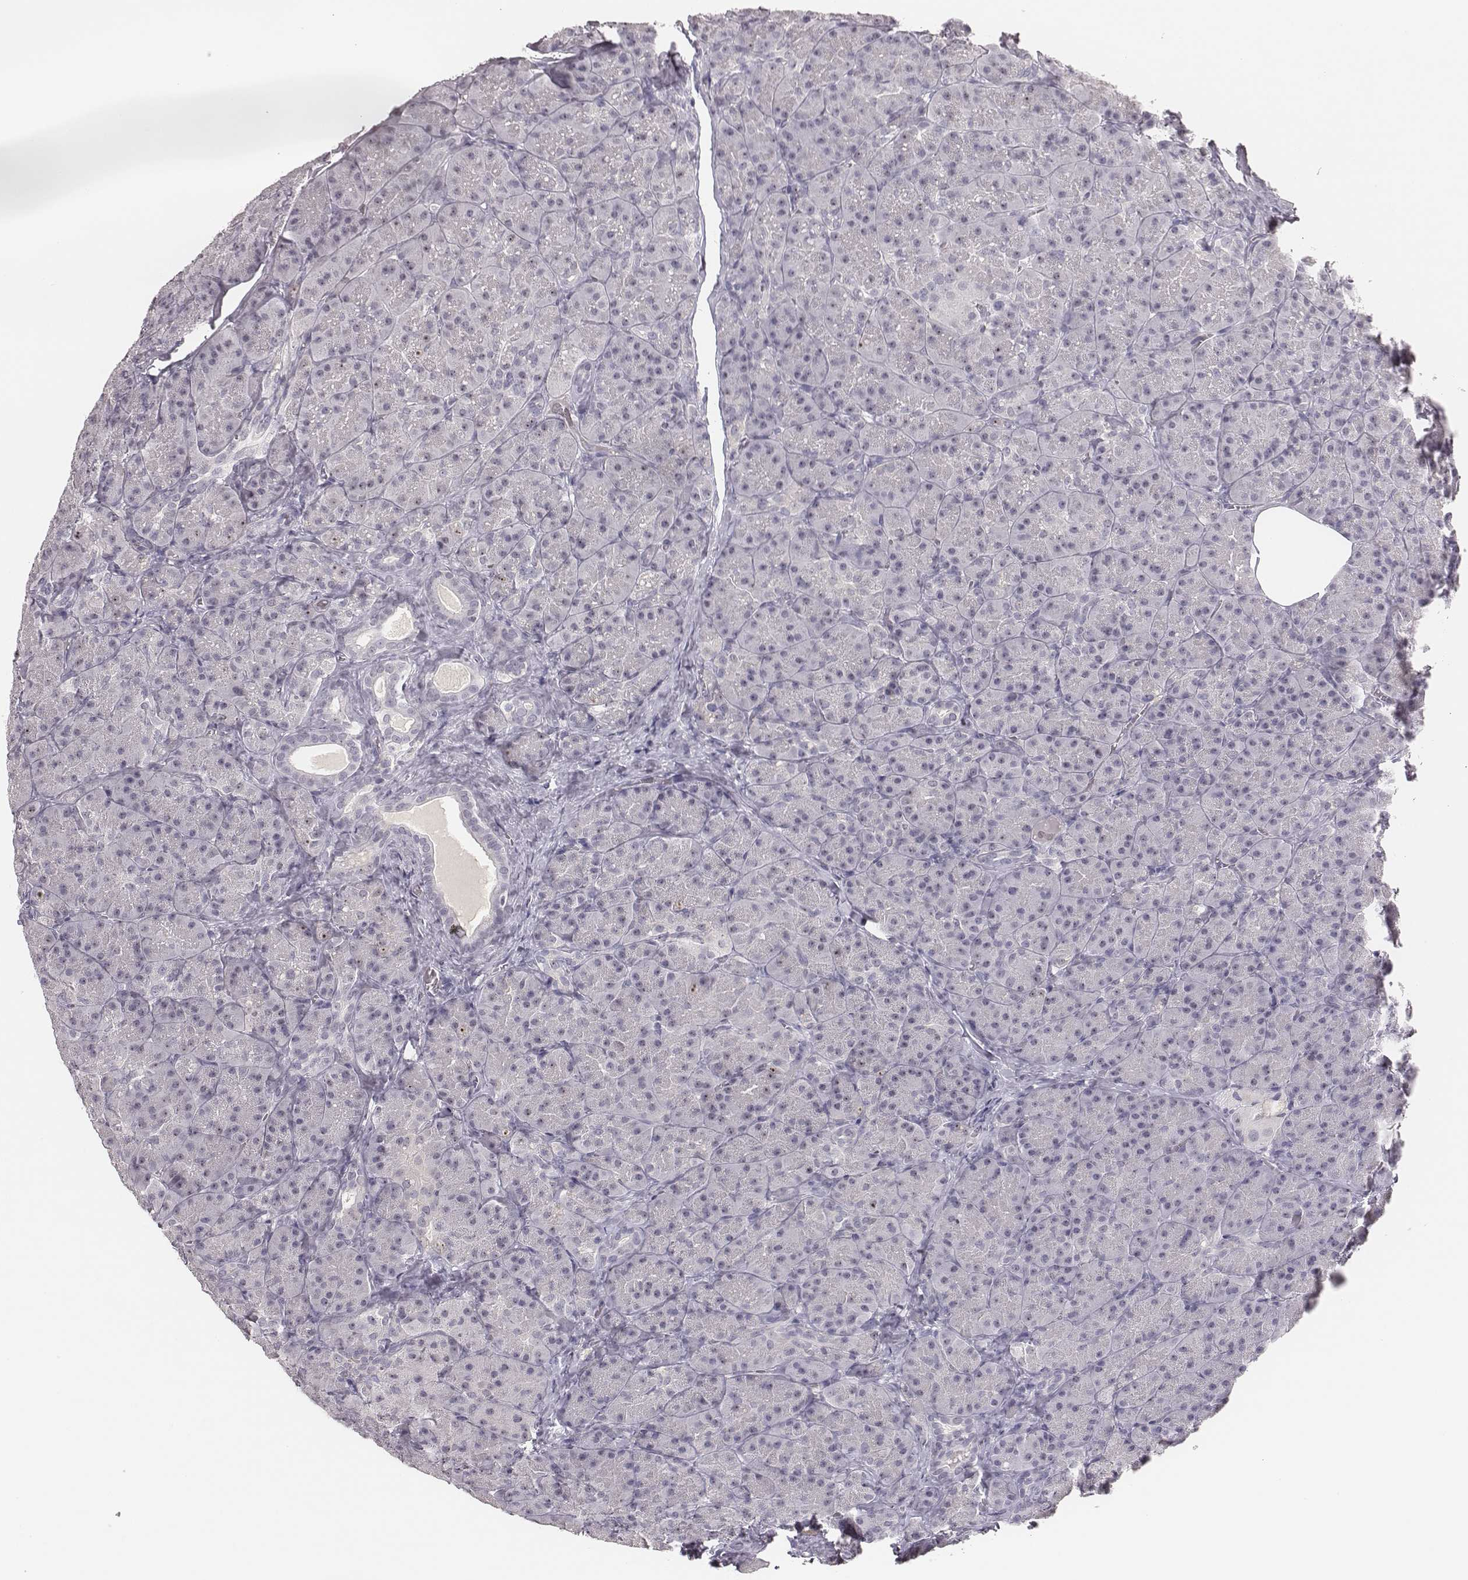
{"staining": {"intensity": "weak", "quantity": "25%-75%", "location": "nuclear"}, "tissue": "pancreas", "cell_type": "Exocrine glandular cells", "image_type": "normal", "snomed": [{"axis": "morphology", "description": "Normal tissue, NOS"}, {"axis": "topography", "description": "Pancreas"}], "caption": "Protein analysis of normal pancreas shows weak nuclear expression in approximately 25%-75% of exocrine glandular cells. Nuclei are stained in blue.", "gene": "NIFK", "patient": {"sex": "male", "age": 57}}